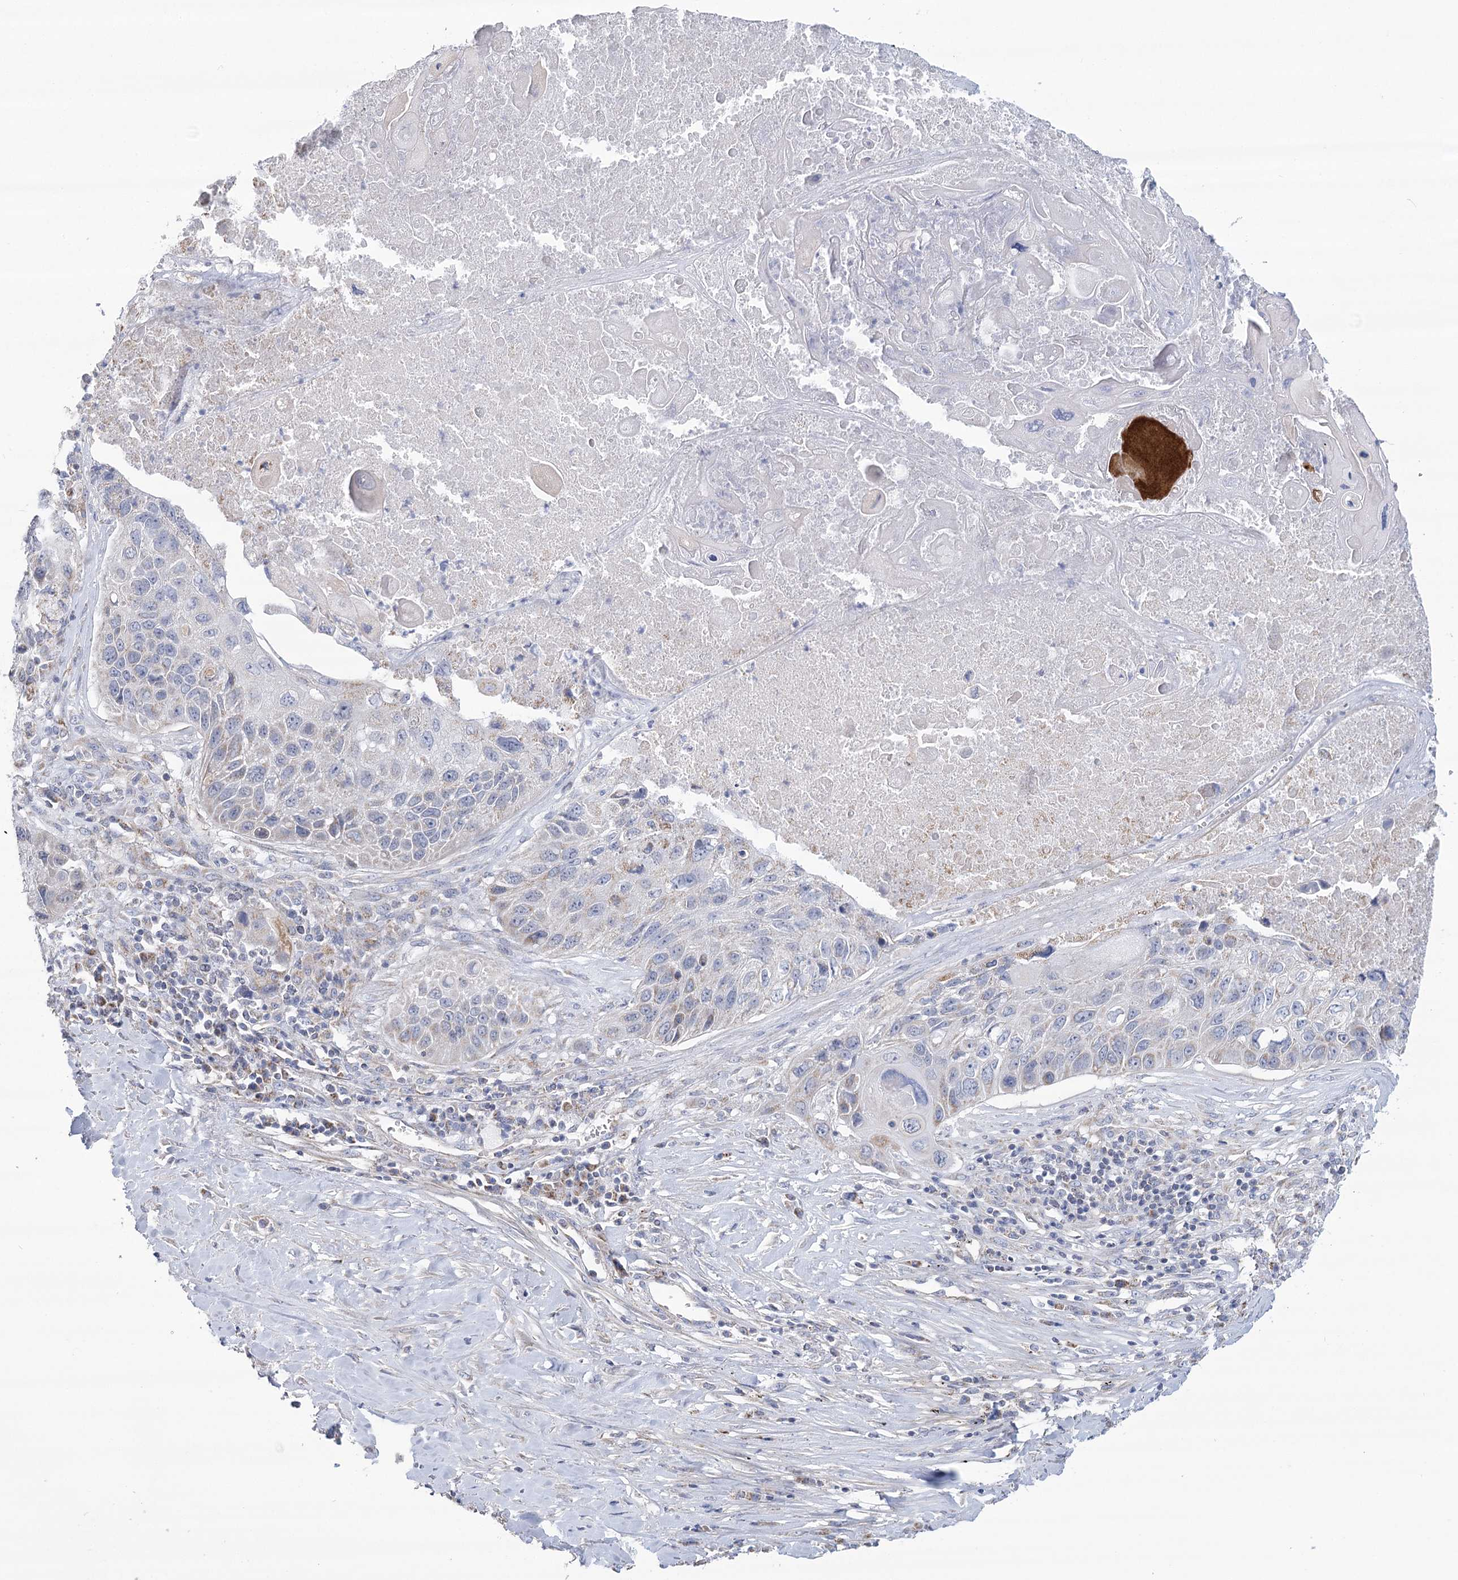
{"staining": {"intensity": "negative", "quantity": "none", "location": "none"}, "tissue": "lung cancer", "cell_type": "Tumor cells", "image_type": "cancer", "snomed": [{"axis": "morphology", "description": "Squamous cell carcinoma, NOS"}, {"axis": "topography", "description": "Lung"}], "caption": "DAB immunohistochemical staining of squamous cell carcinoma (lung) exhibits no significant positivity in tumor cells.", "gene": "SNX7", "patient": {"sex": "male", "age": 61}}